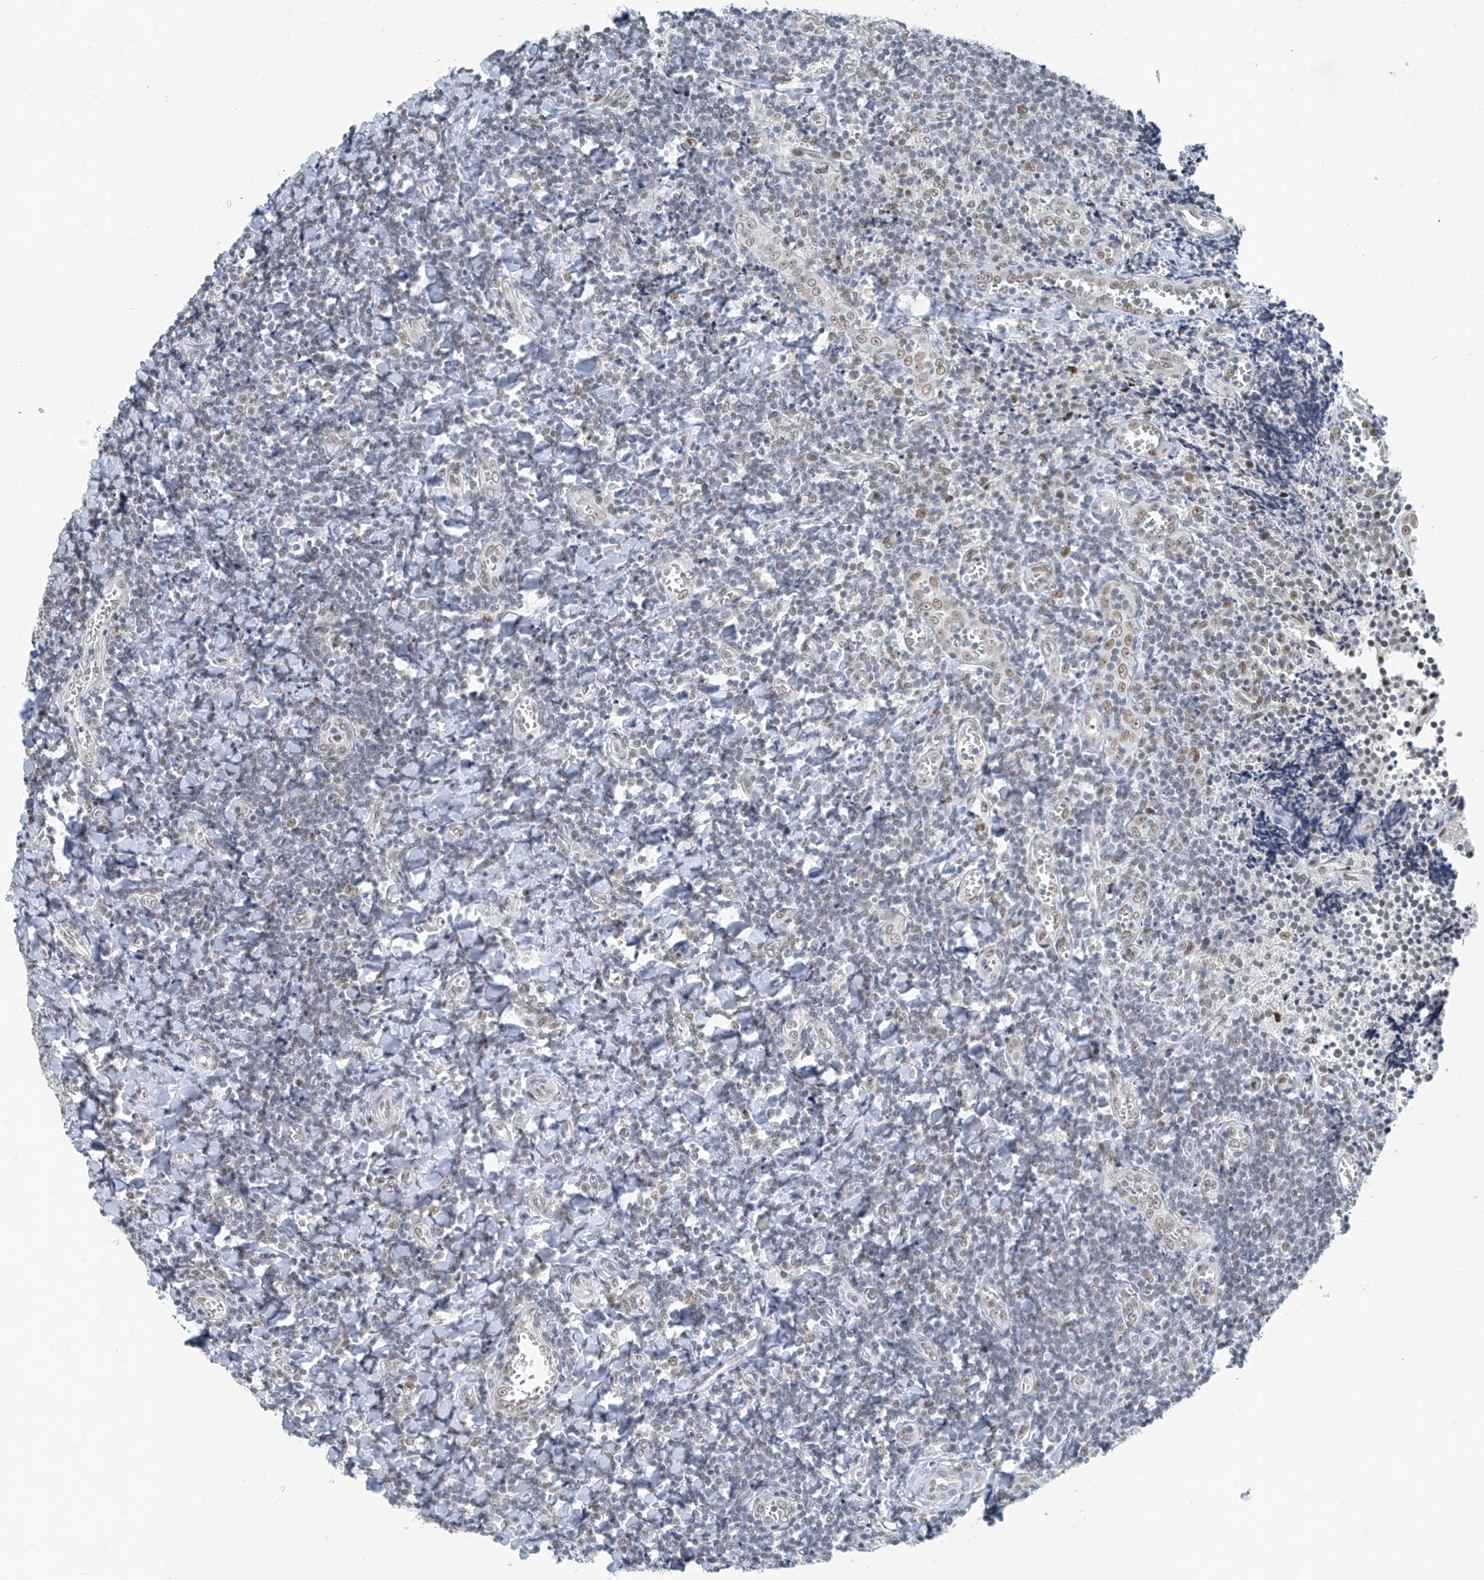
{"staining": {"intensity": "moderate", "quantity": "<25%", "location": "nuclear"}, "tissue": "tonsil", "cell_type": "Germinal center cells", "image_type": "normal", "snomed": [{"axis": "morphology", "description": "Normal tissue, NOS"}, {"axis": "topography", "description": "Tonsil"}], "caption": "Normal tonsil shows moderate nuclear staining in about <25% of germinal center cells, visualized by immunohistochemistry.", "gene": "TAF8", "patient": {"sex": "male", "age": 27}}